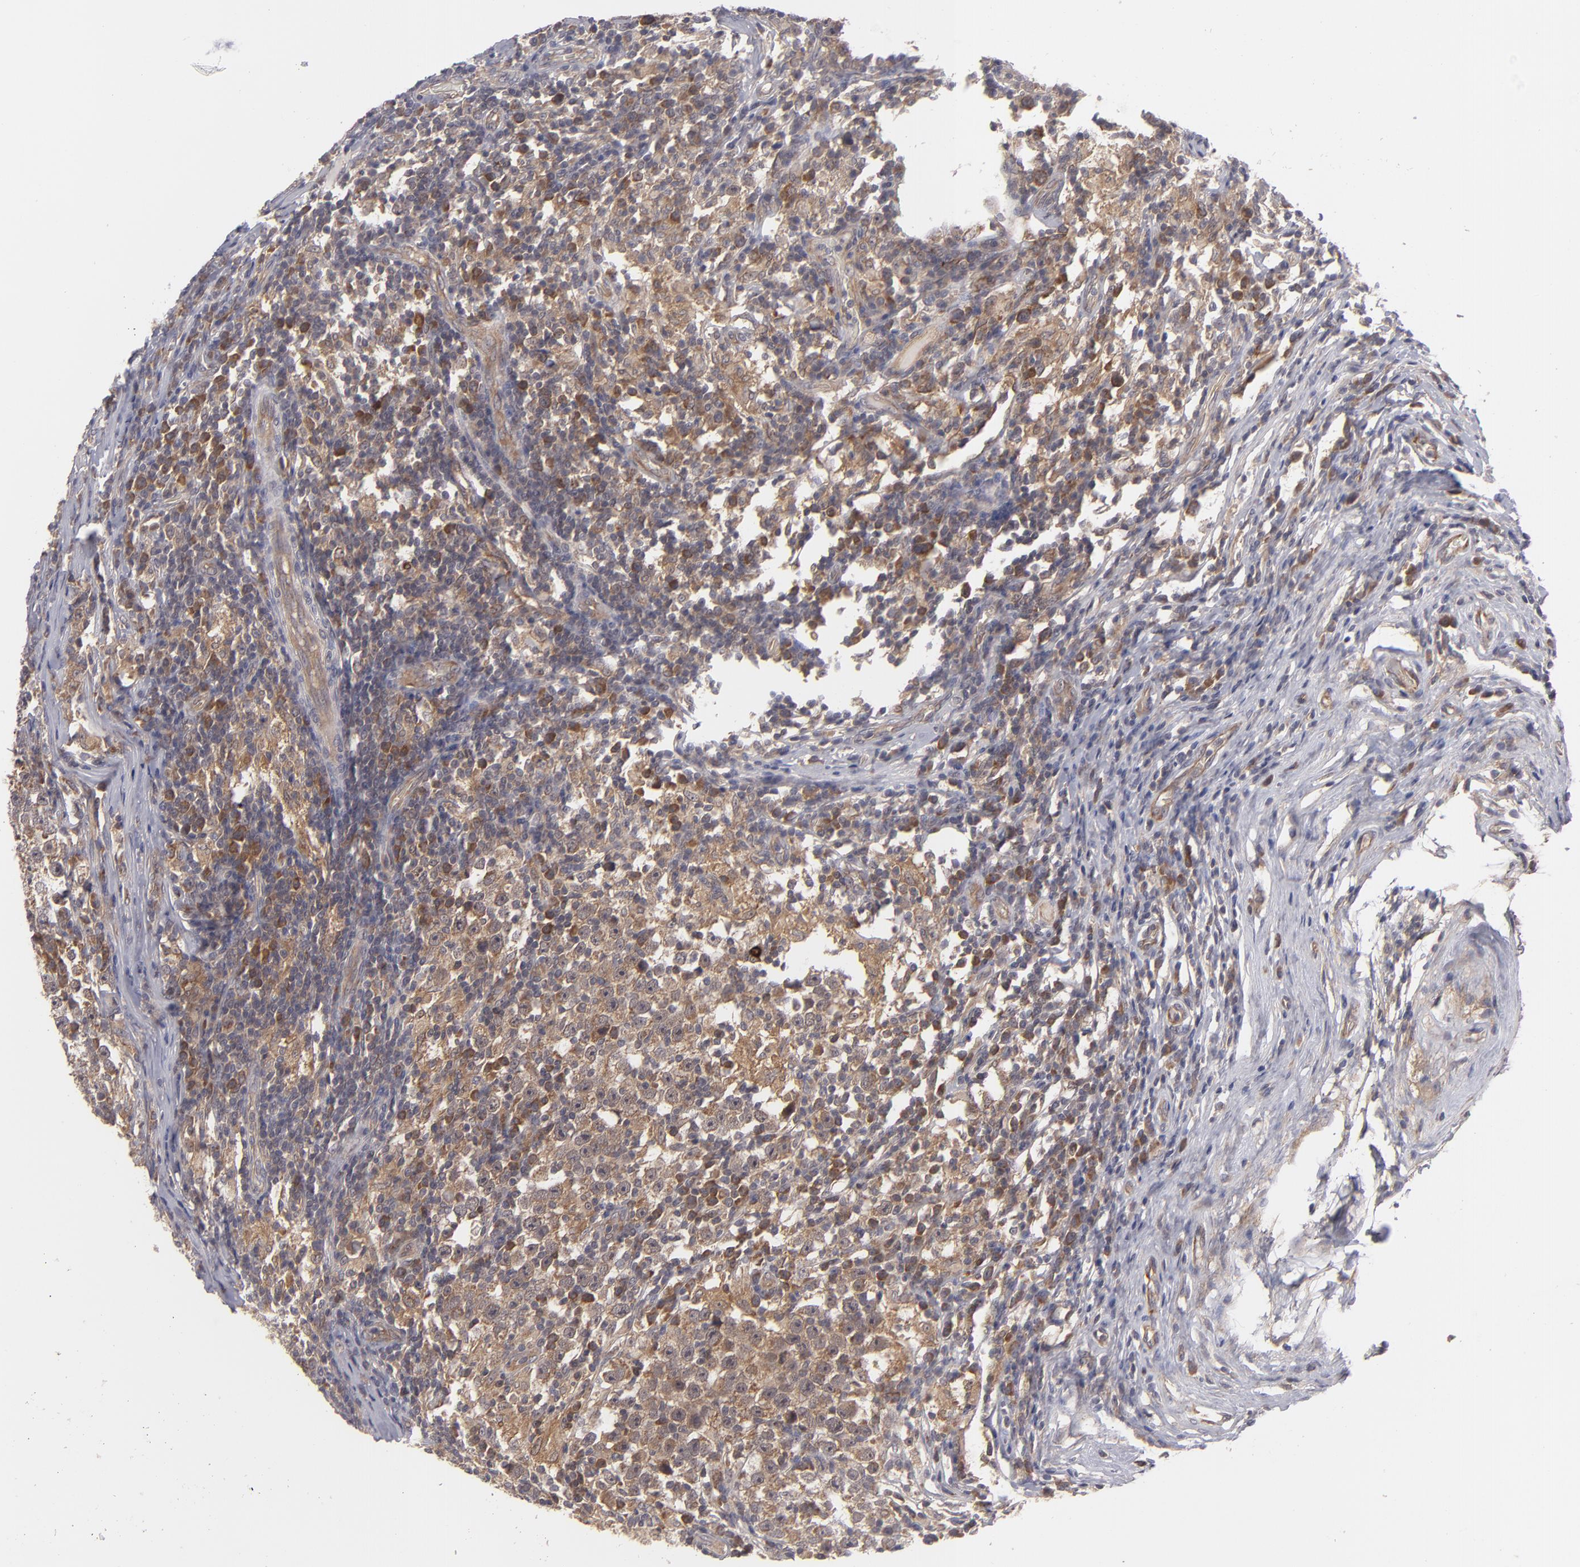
{"staining": {"intensity": "moderate", "quantity": ">75%", "location": "cytoplasmic/membranous"}, "tissue": "testis cancer", "cell_type": "Tumor cells", "image_type": "cancer", "snomed": [{"axis": "morphology", "description": "Seminoma, NOS"}, {"axis": "topography", "description": "Testis"}], "caption": "Immunohistochemical staining of testis cancer reveals medium levels of moderate cytoplasmic/membranous staining in about >75% of tumor cells.", "gene": "BMP6", "patient": {"sex": "male", "age": 43}}